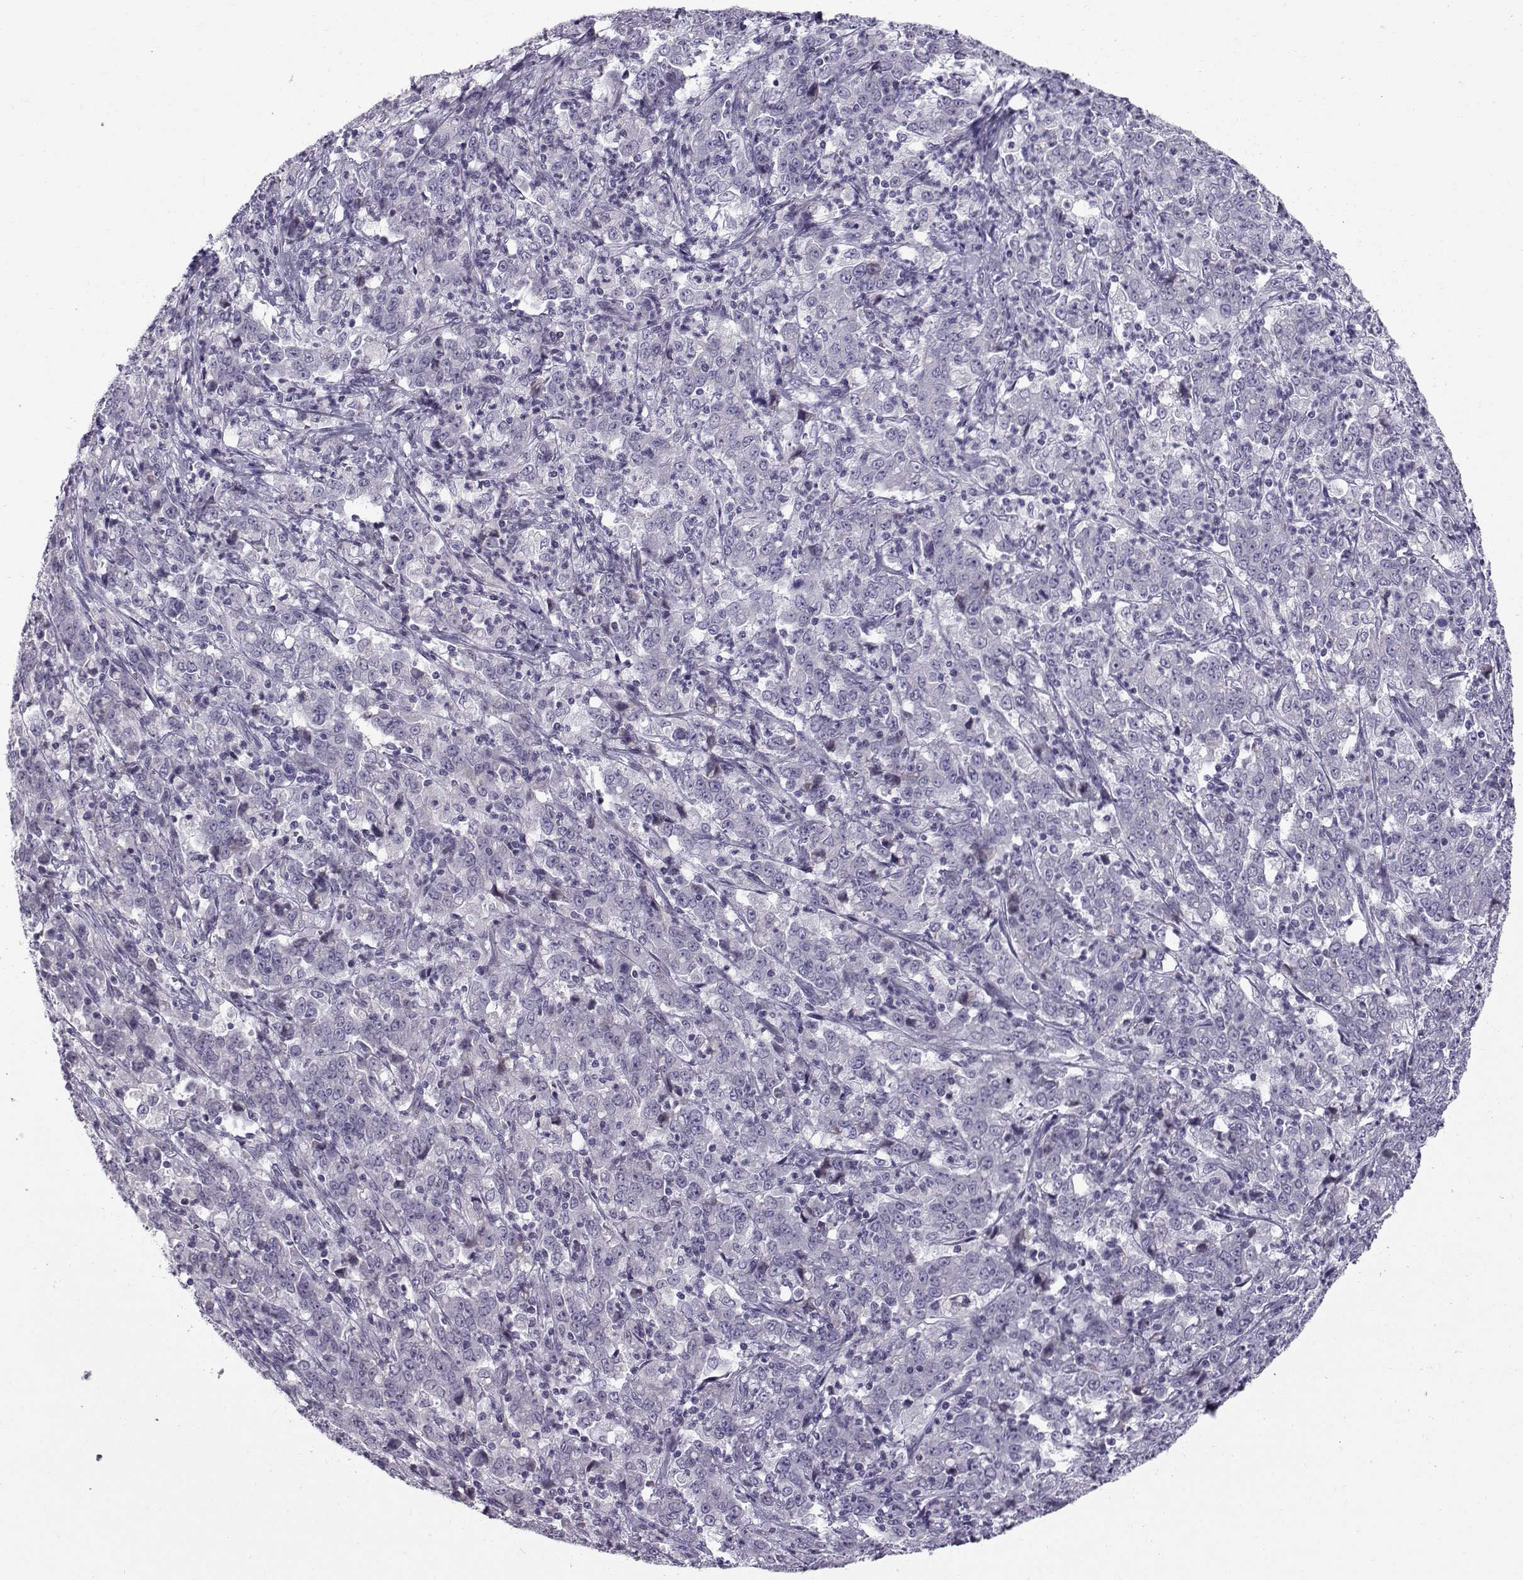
{"staining": {"intensity": "negative", "quantity": "none", "location": "none"}, "tissue": "stomach cancer", "cell_type": "Tumor cells", "image_type": "cancer", "snomed": [{"axis": "morphology", "description": "Adenocarcinoma, NOS"}, {"axis": "topography", "description": "Stomach, lower"}], "caption": "This is an IHC image of stomach cancer. There is no positivity in tumor cells.", "gene": "DMRT3", "patient": {"sex": "female", "age": 71}}